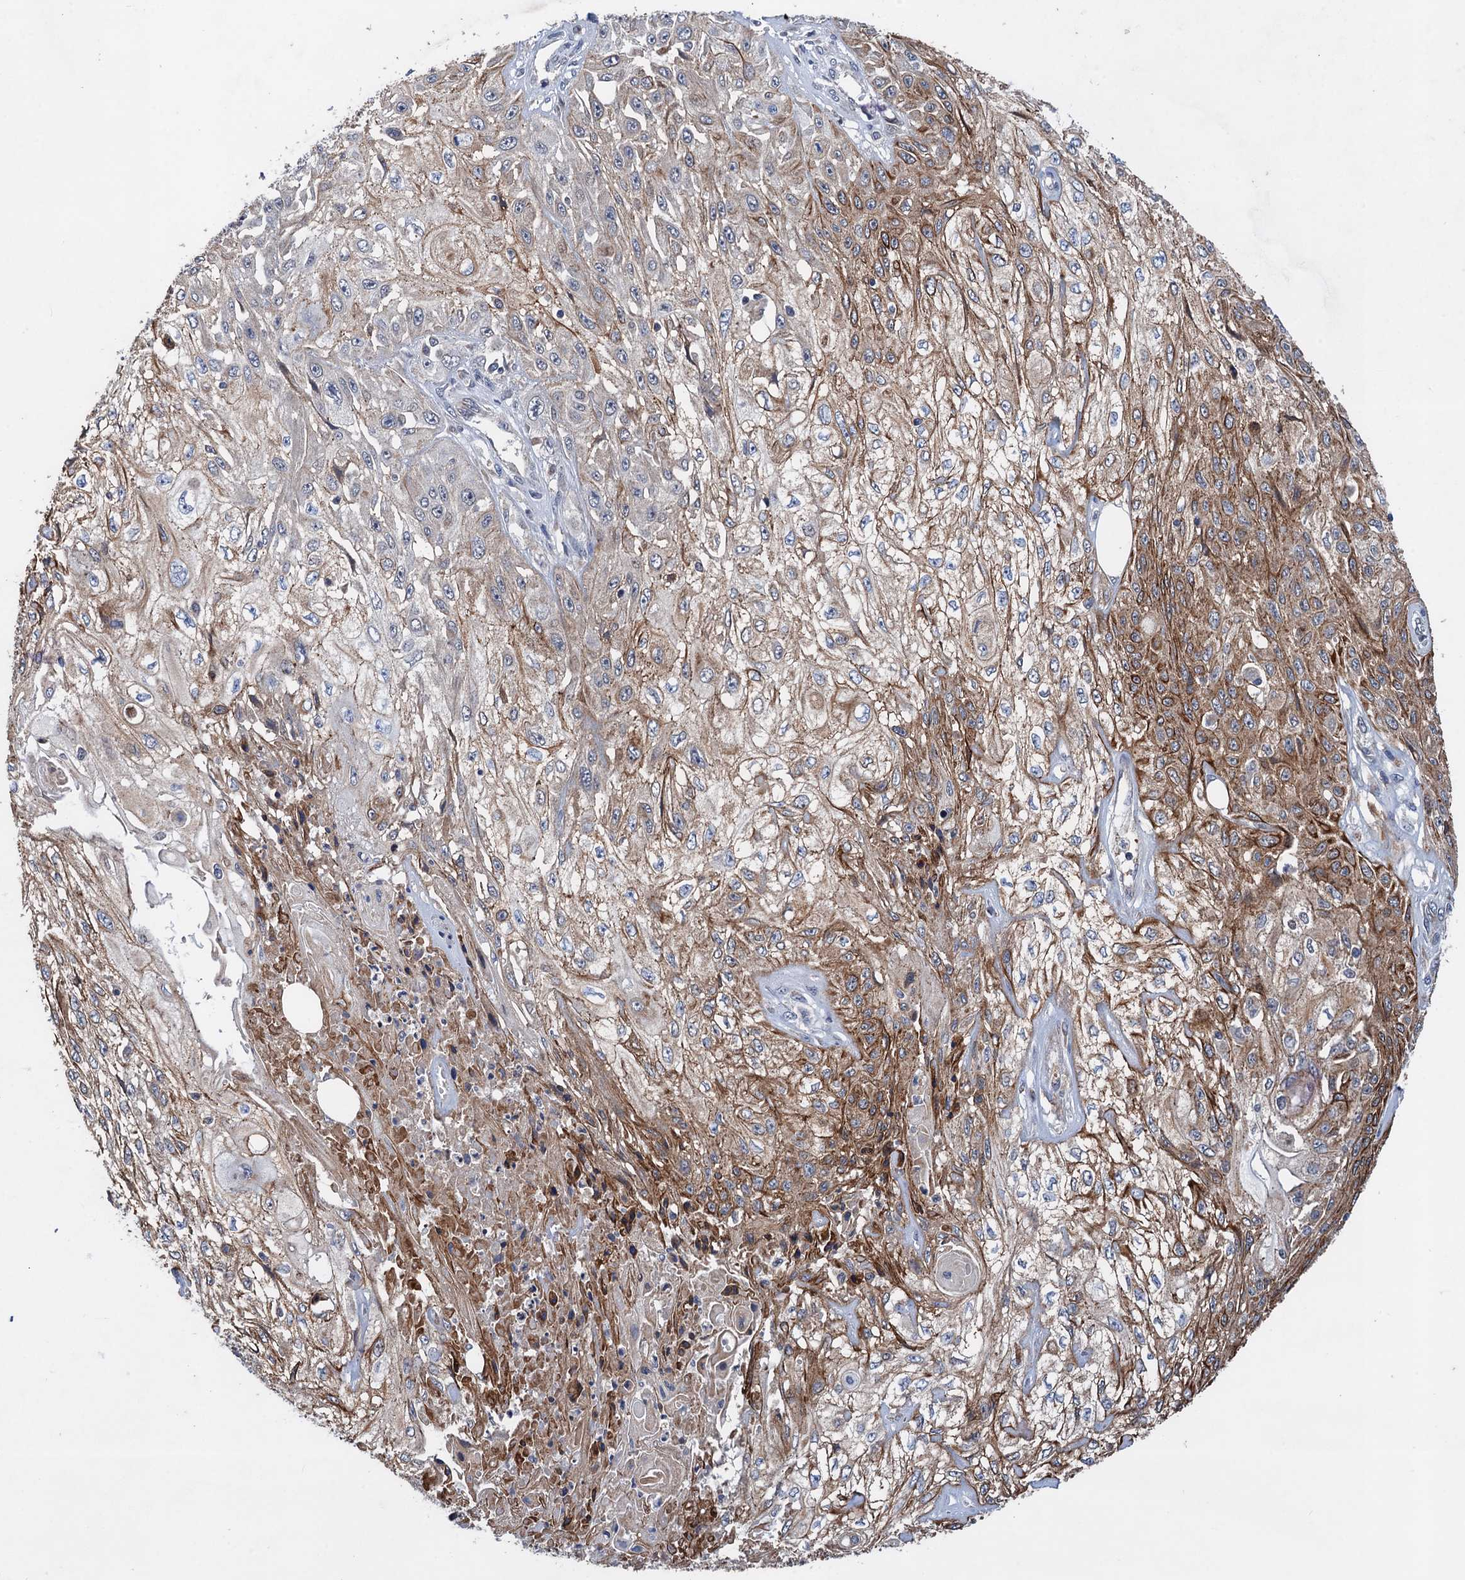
{"staining": {"intensity": "moderate", "quantity": "25%-75%", "location": "cytoplasmic/membranous"}, "tissue": "skin cancer", "cell_type": "Tumor cells", "image_type": "cancer", "snomed": [{"axis": "morphology", "description": "Squamous cell carcinoma, NOS"}, {"axis": "morphology", "description": "Squamous cell carcinoma, metastatic, NOS"}, {"axis": "topography", "description": "Skin"}, {"axis": "topography", "description": "Lymph node"}], "caption": "The histopathology image exhibits staining of skin metastatic squamous cell carcinoma, revealing moderate cytoplasmic/membranous protein expression (brown color) within tumor cells.", "gene": "DGLUCY", "patient": {"sex": "male", "age": 75}}